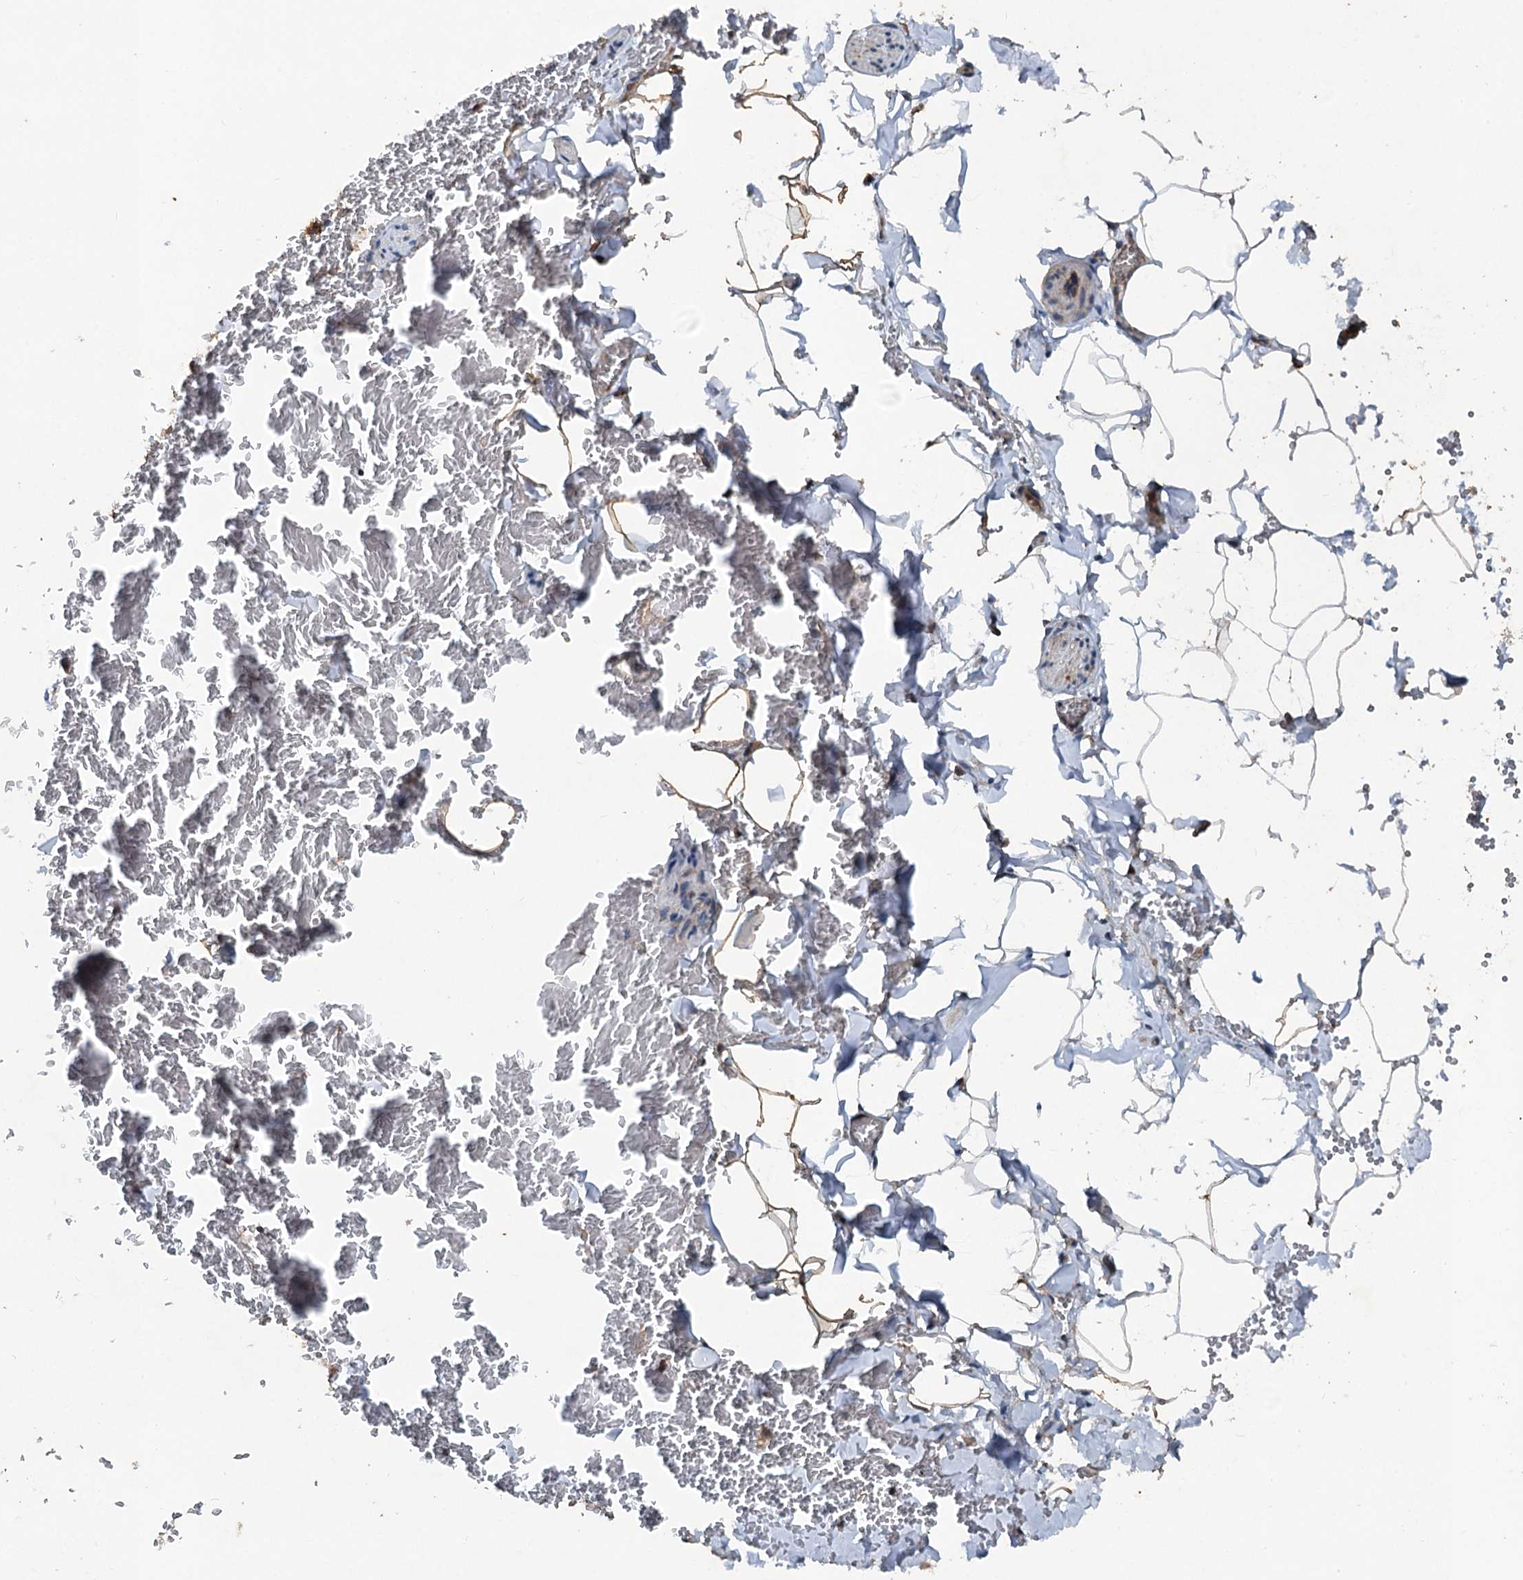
{"staining": {"intensity": "moderate", "quantity": "25%-75%", "location": "cytoplasmic/membranous"}, "tissue": "adipose tissue", "cell_type": "Adipocytes", "image_type": "normal", "snomed": [{"axis": "morphology", "description": "Normal tissue, NOS"}, {"axis": "topography", "description": "Gallbladder"}, {"axis": "topography", "description": "Peripheral nerve tissue"}], "caption": "Immunohistochemistry (IHC) micrograph of normal adipose tissue: human adipose tissue stained using IHC displays medium levels of moderate protein expression localized specifically in the cytoplasmic/membranous of adipocytes, appearing as a cytoplasmic/membranous brown color.", "gene": "TAPBPL", "patient": {"sex": "male", "age": 38}}